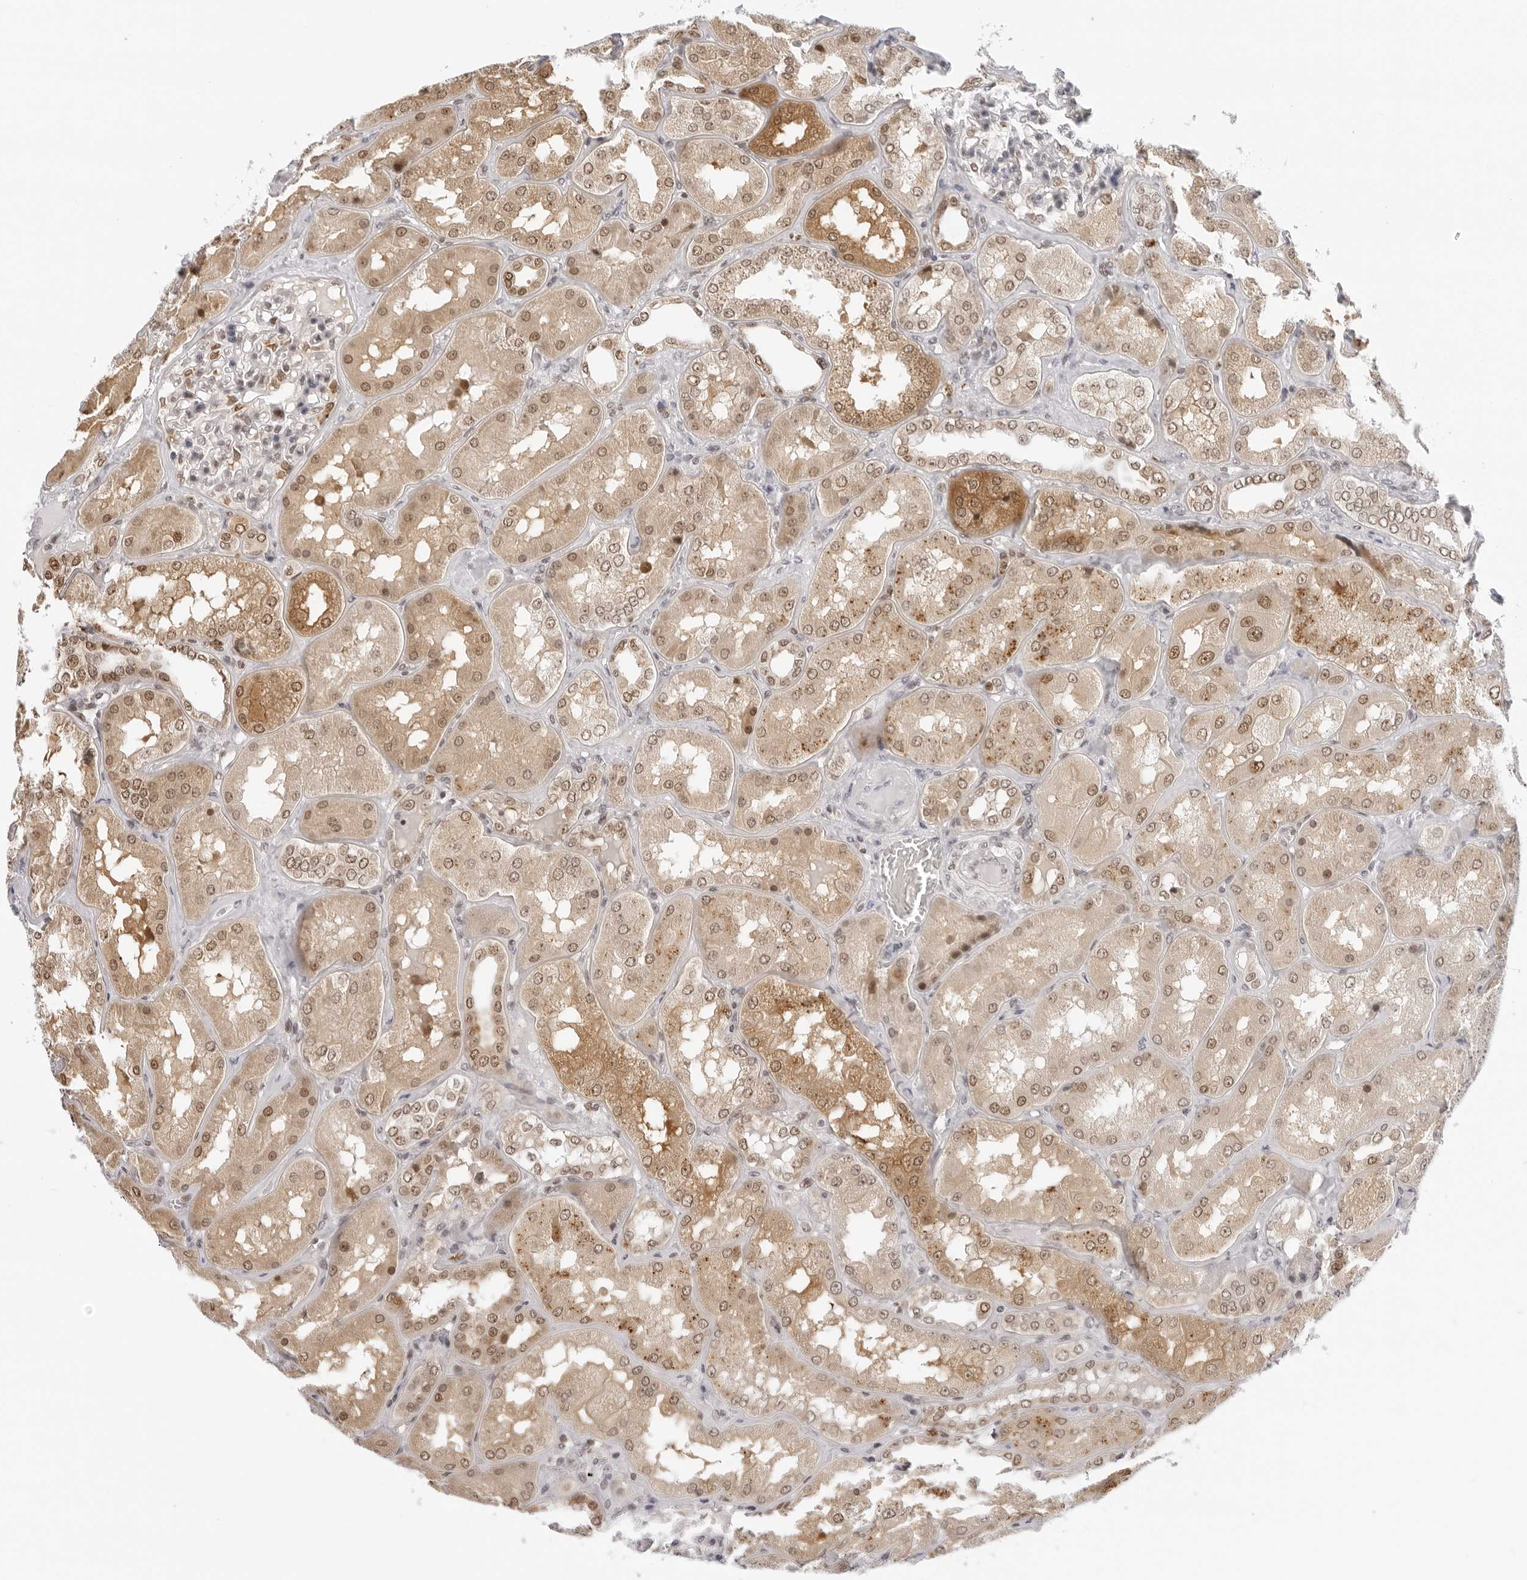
{"staining": {"intensity": "moderate", "quantity": "<25%", "location": "nuclear"}, "tissue": "kidney", "cell_type": "Cells in glomeruli", "image_type": "normal", "snomed": [{"axis": "morphology", "description": "Normal tissue, NOS"}, {"axis": "topography", "description": "Kidney"}], "caption": "The immunohistochemical stain highlights moderate nuclear positivity in cells in glomeruli of benign kidney. Using DAB (3,3'-diaminobenzidine) (brown) and hematoxylin (blue) stains, captured at high magnification using brightfield microscopy.", "gene": "MSH6", "patient": {"sex": "female", "age": 56}}